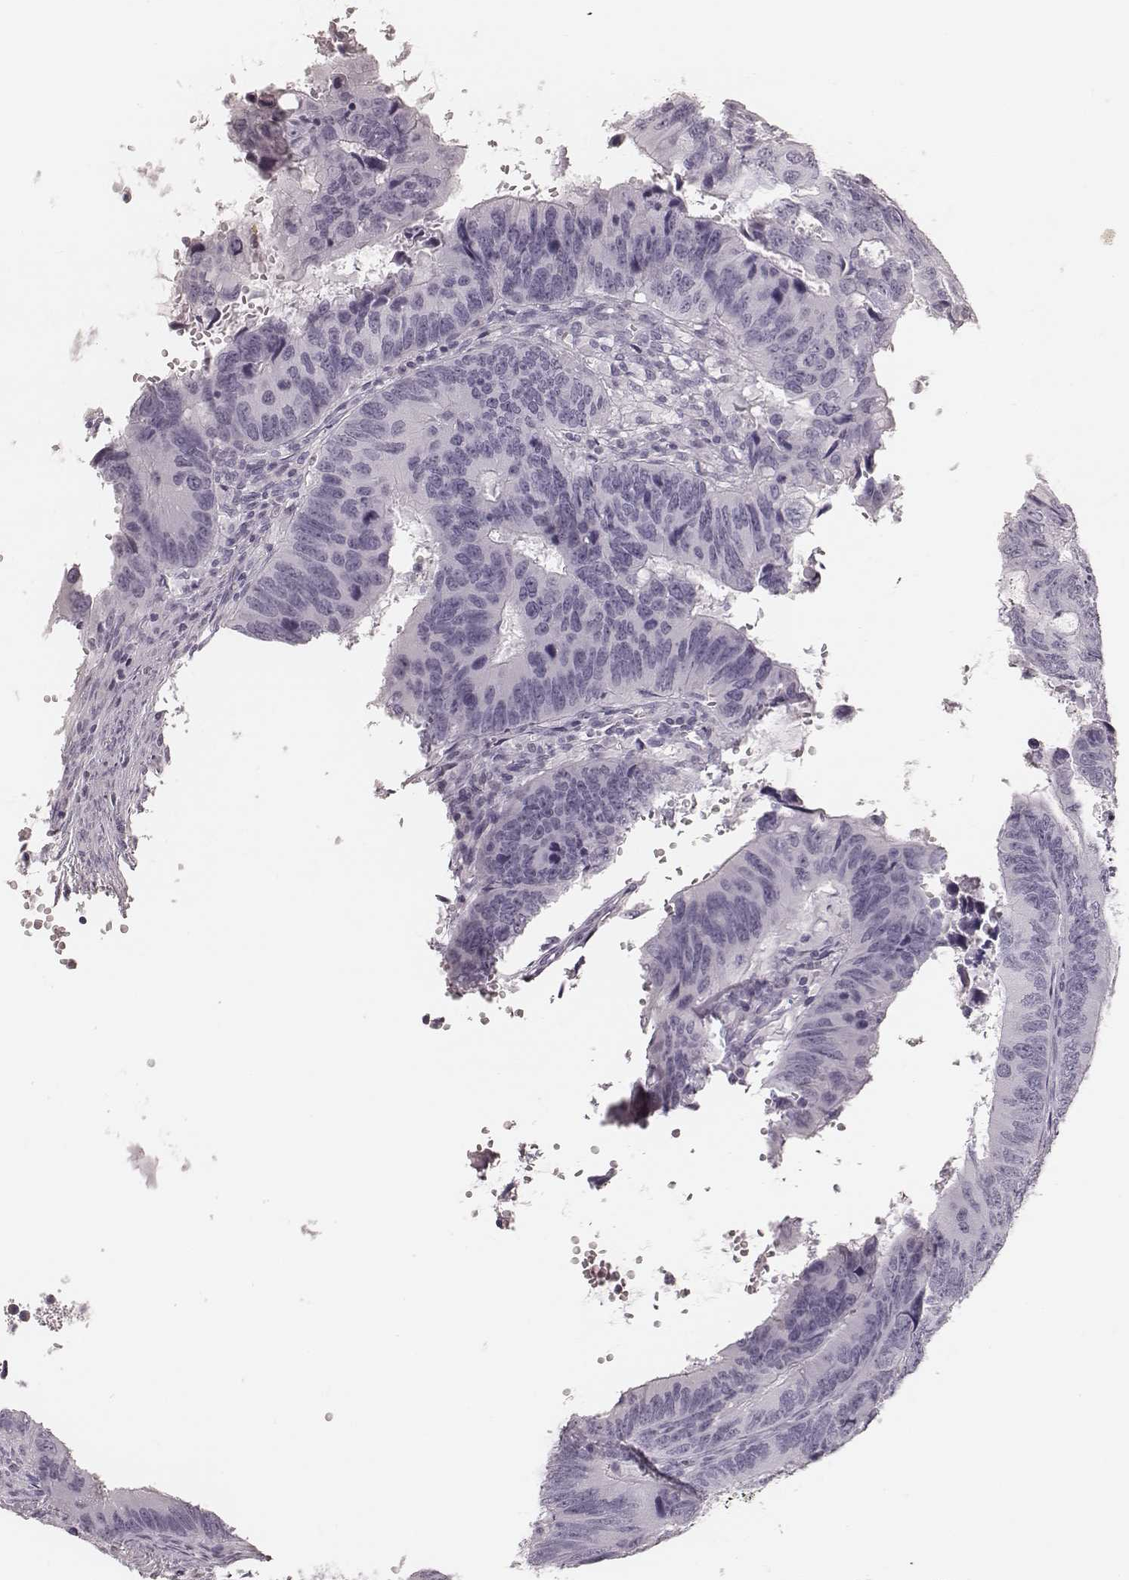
{"staining": {"intensity": "negative", "quantity": "none", "location": "none"}, "tissue": "colorectal cancer", "cell_type": "Tumor cells", "image_type": "cancer", "snomed": [{"axis": "morphology", "description": "Adenocarcinoma, NOS"}, {"axis": "topography", "description": "Colon"}], "caption": "The image reveals no staining of tumor cells in colorectal cancer (adenocarcinoma).", "gene": "MSX1", "patient": {"sex": "female", "age": 82}}